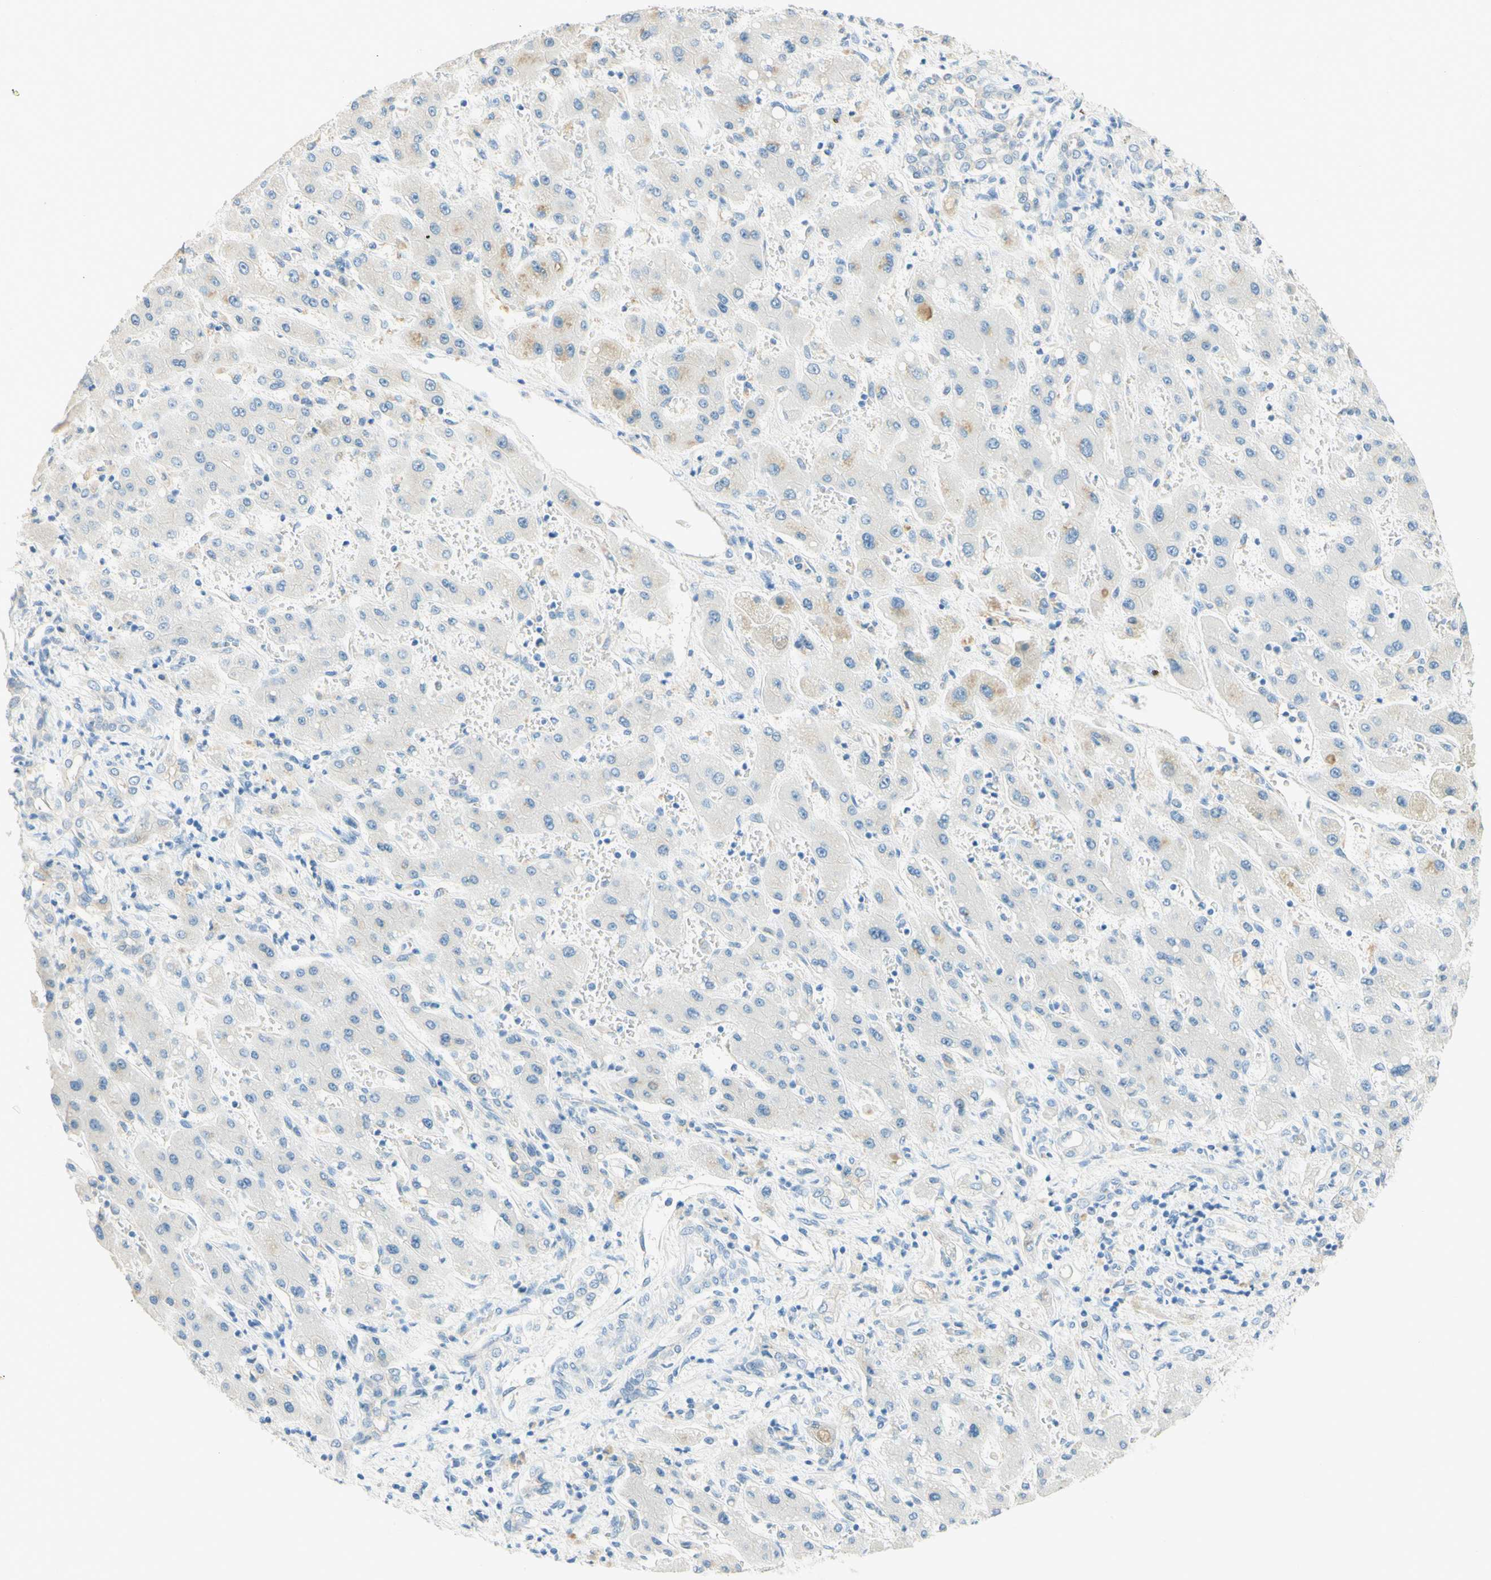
{"staining": {"intensity": "weak", "quantity": "<25%", "location": "cytoplasmic/membranous"}, "tissue": "liver cancer", "cell_type": "Tumor cells", "image_type": "cancer", "snomed": [{"axis": "morphology", "description": "Cholangiocarcinoma"}, {"axis": "topography", "description": "Liver"}], "caption": "The IHC histopathology image has no significant expression in tumor cells of liver cancer (cholangiocarcinoma) tissue.", "gene": "TMEM132D", "patient": {"sex": "male", "age": 50}}